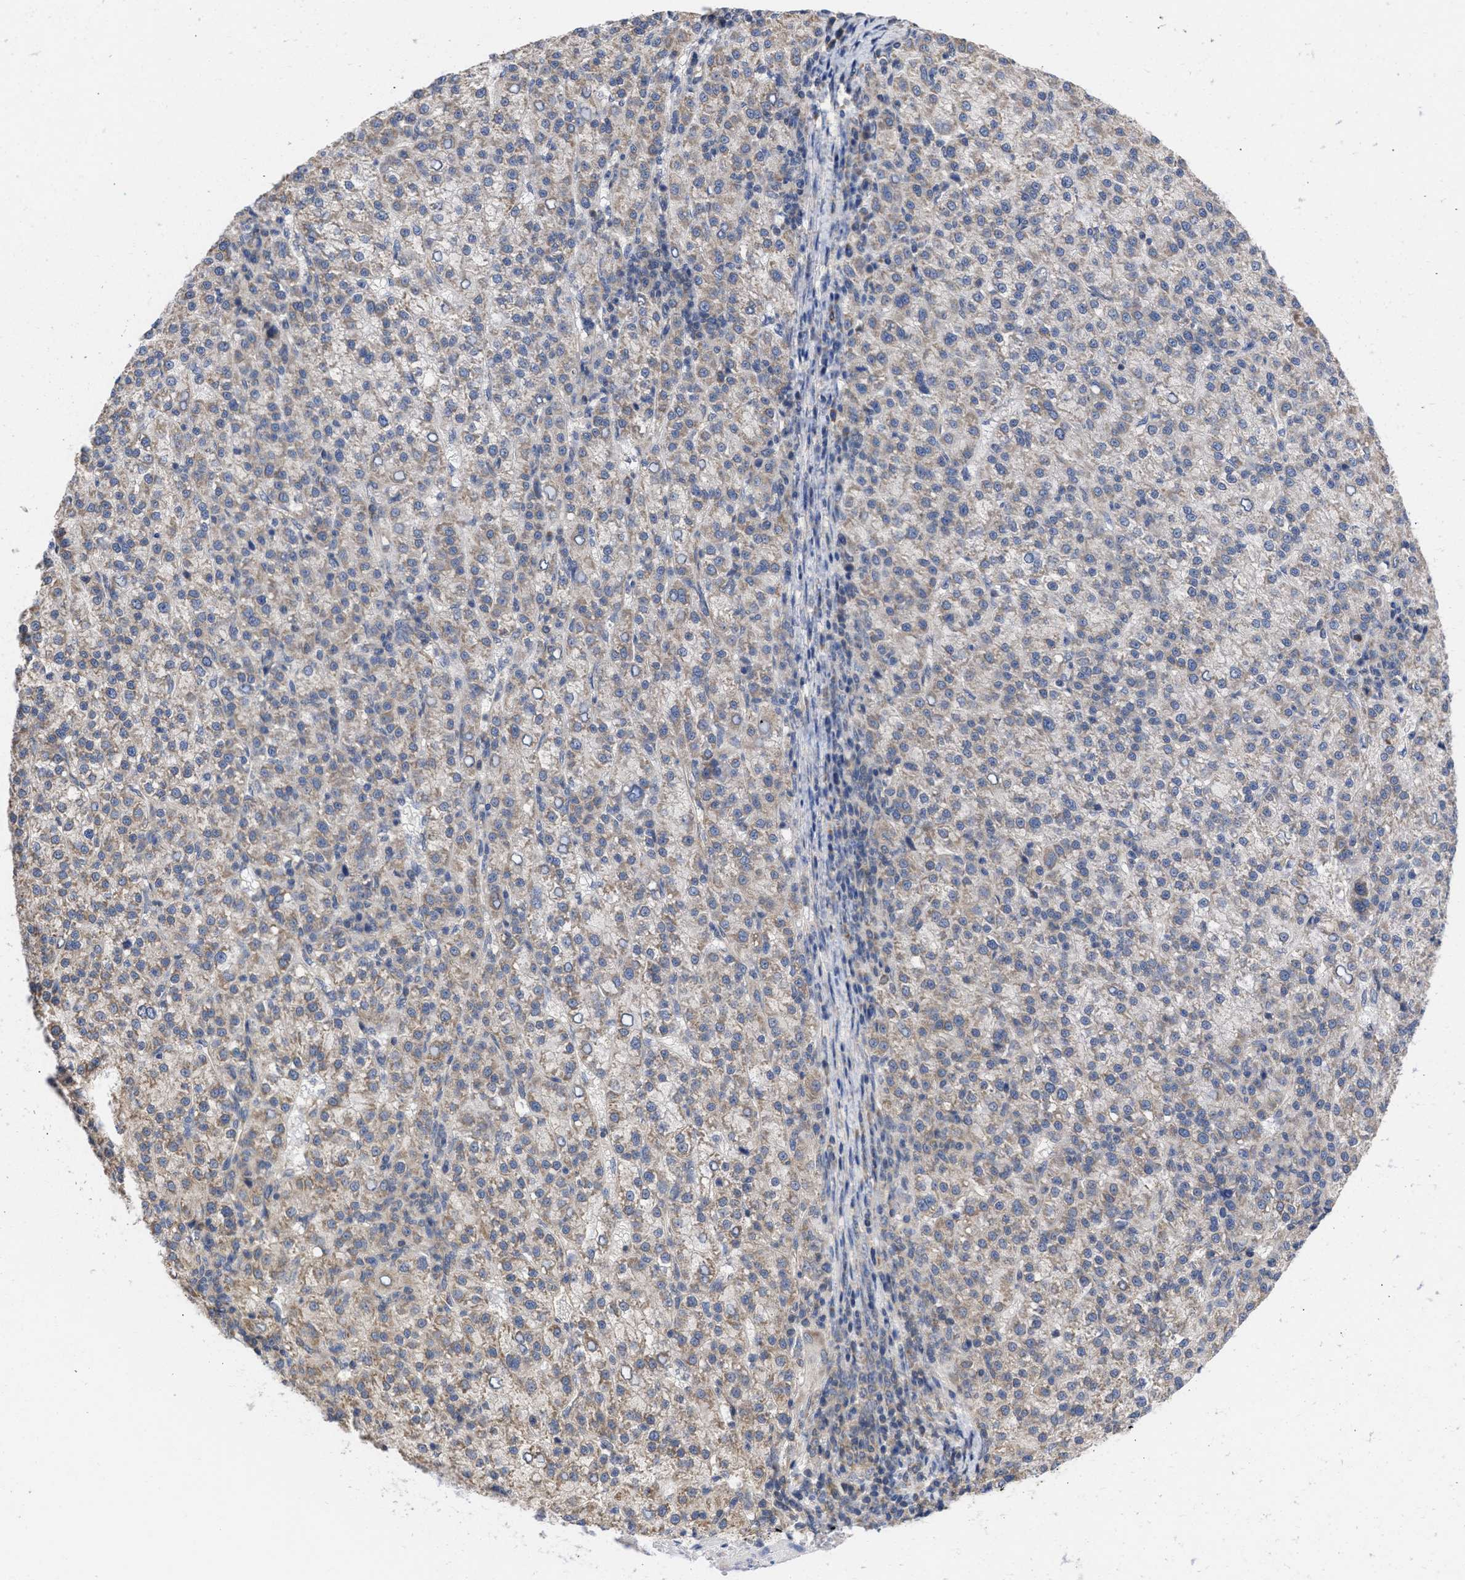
{"staining": {"intensity": "weak", "quantity": "25%-75%", "location": "cytoplasmic/membranous"}, "tissue": "liver cancer", "cell_type": "Tumor cells", "image_type": "cancer", "snomed": [{"axis": "morphology", "description": "Carcinoma, Hepatocellular, NOS"}, {"axis": "topography", "description": "Liver"}], "caption": "Immunohistochemistry (IHC) micrograph of neoplastic tissue: liver cancer stained using IHC exhibits low levels of weak protein expression localized specifically in the cytoplasmic/membranous of tumor cells, appearing as a cytoplasmic/membranous brown color.", "gene": "MAP2K3", "patient": {"sex": "female", "age": 58}}